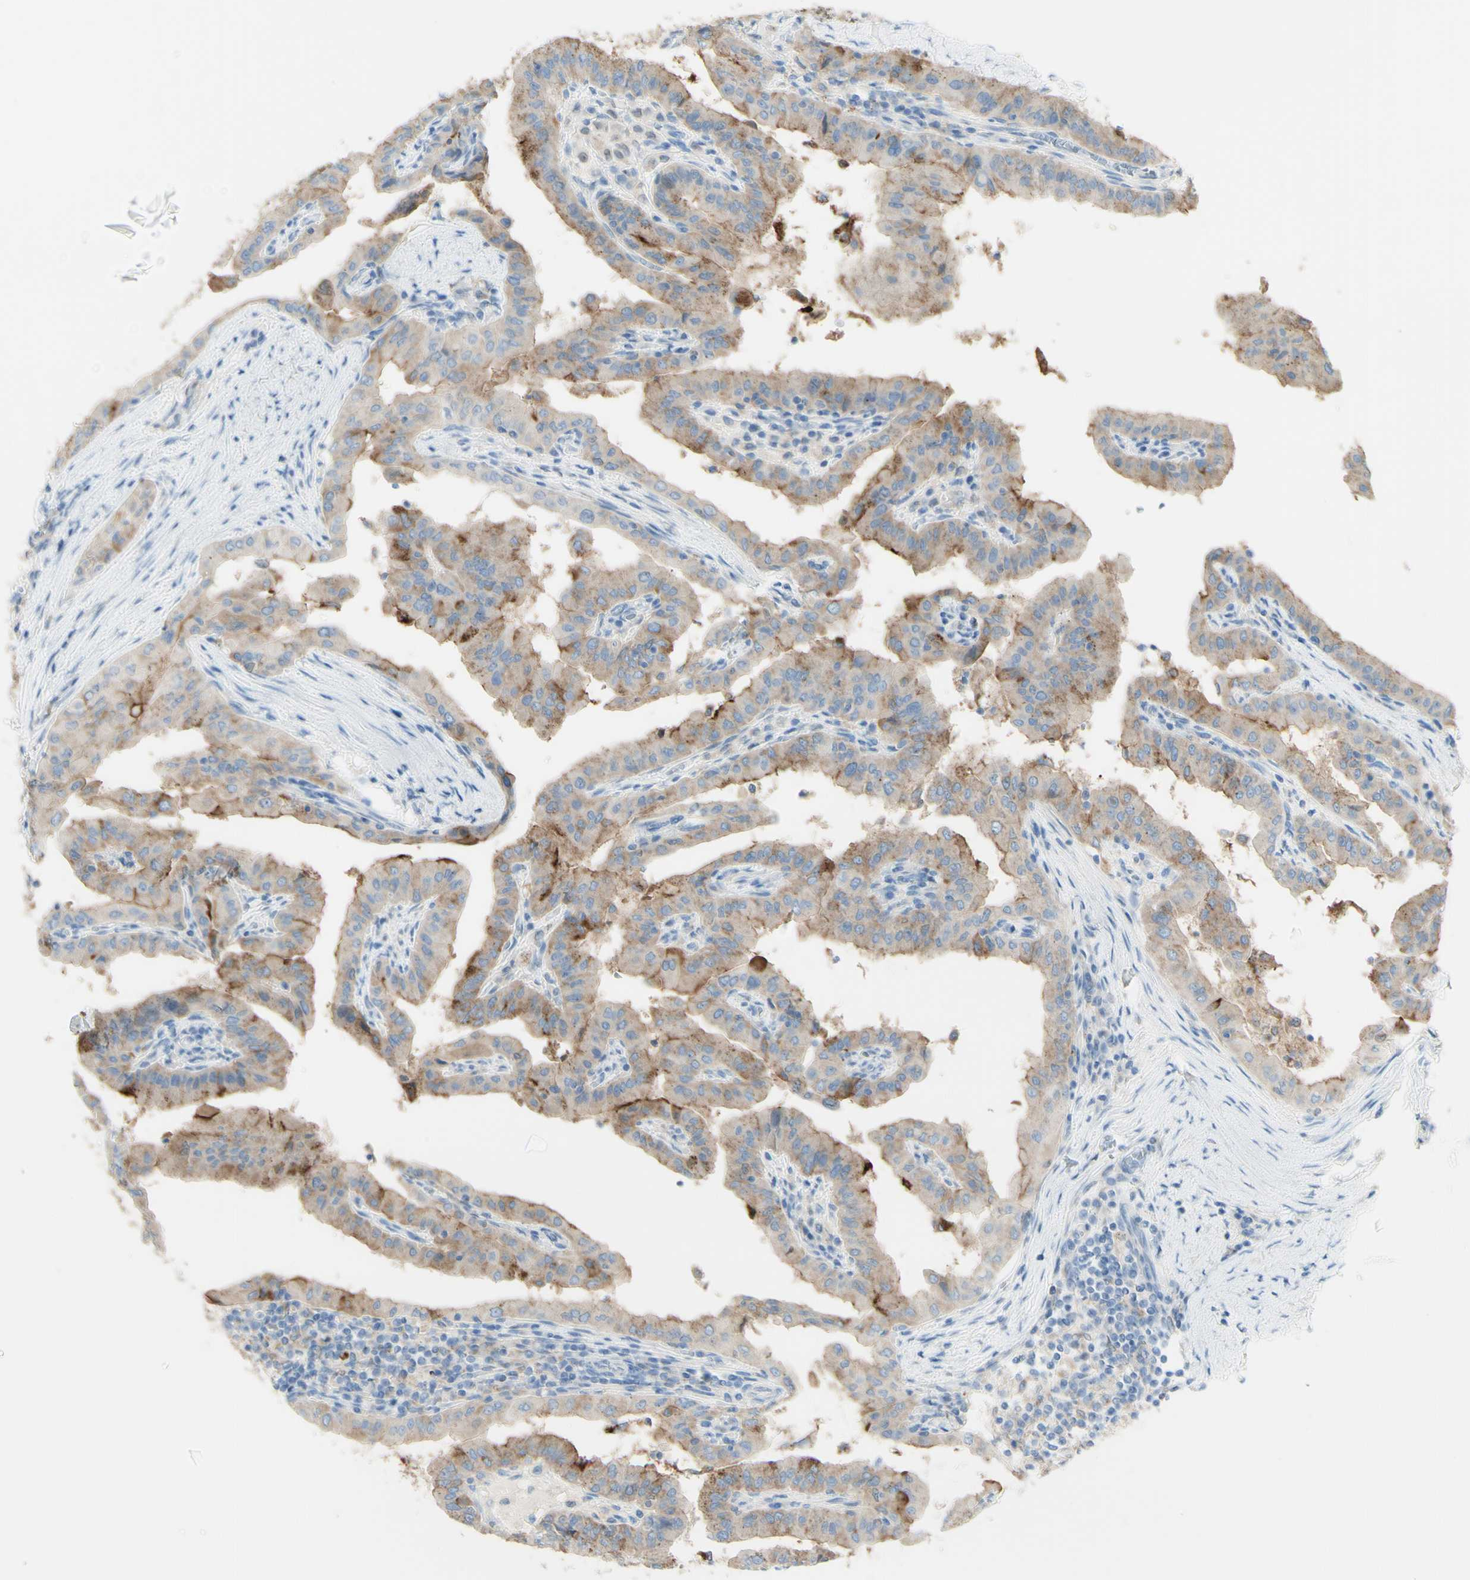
{"staining": {"intensity": "moderate", "quantity": "<25%", "location": "cytoplasmic/membranous"}, "tissue": "thyroid cancer", "cell_type": "Tumor cells", "image_type": "cancer", "snomed": [{"axis": "morphology", "description": "Papillary adenocarcinoma, NOS"}, {"axis": "topography", "description": "Thyroid gland"}], "caption": "Thyroid cancer stained for a protein displays moderate cytoplasmic/membranous positivity in tumor cells. Nuclei are stained in blue.", "gene": "TSPAN1", "patient": {"sex": "male", "age": 33}}